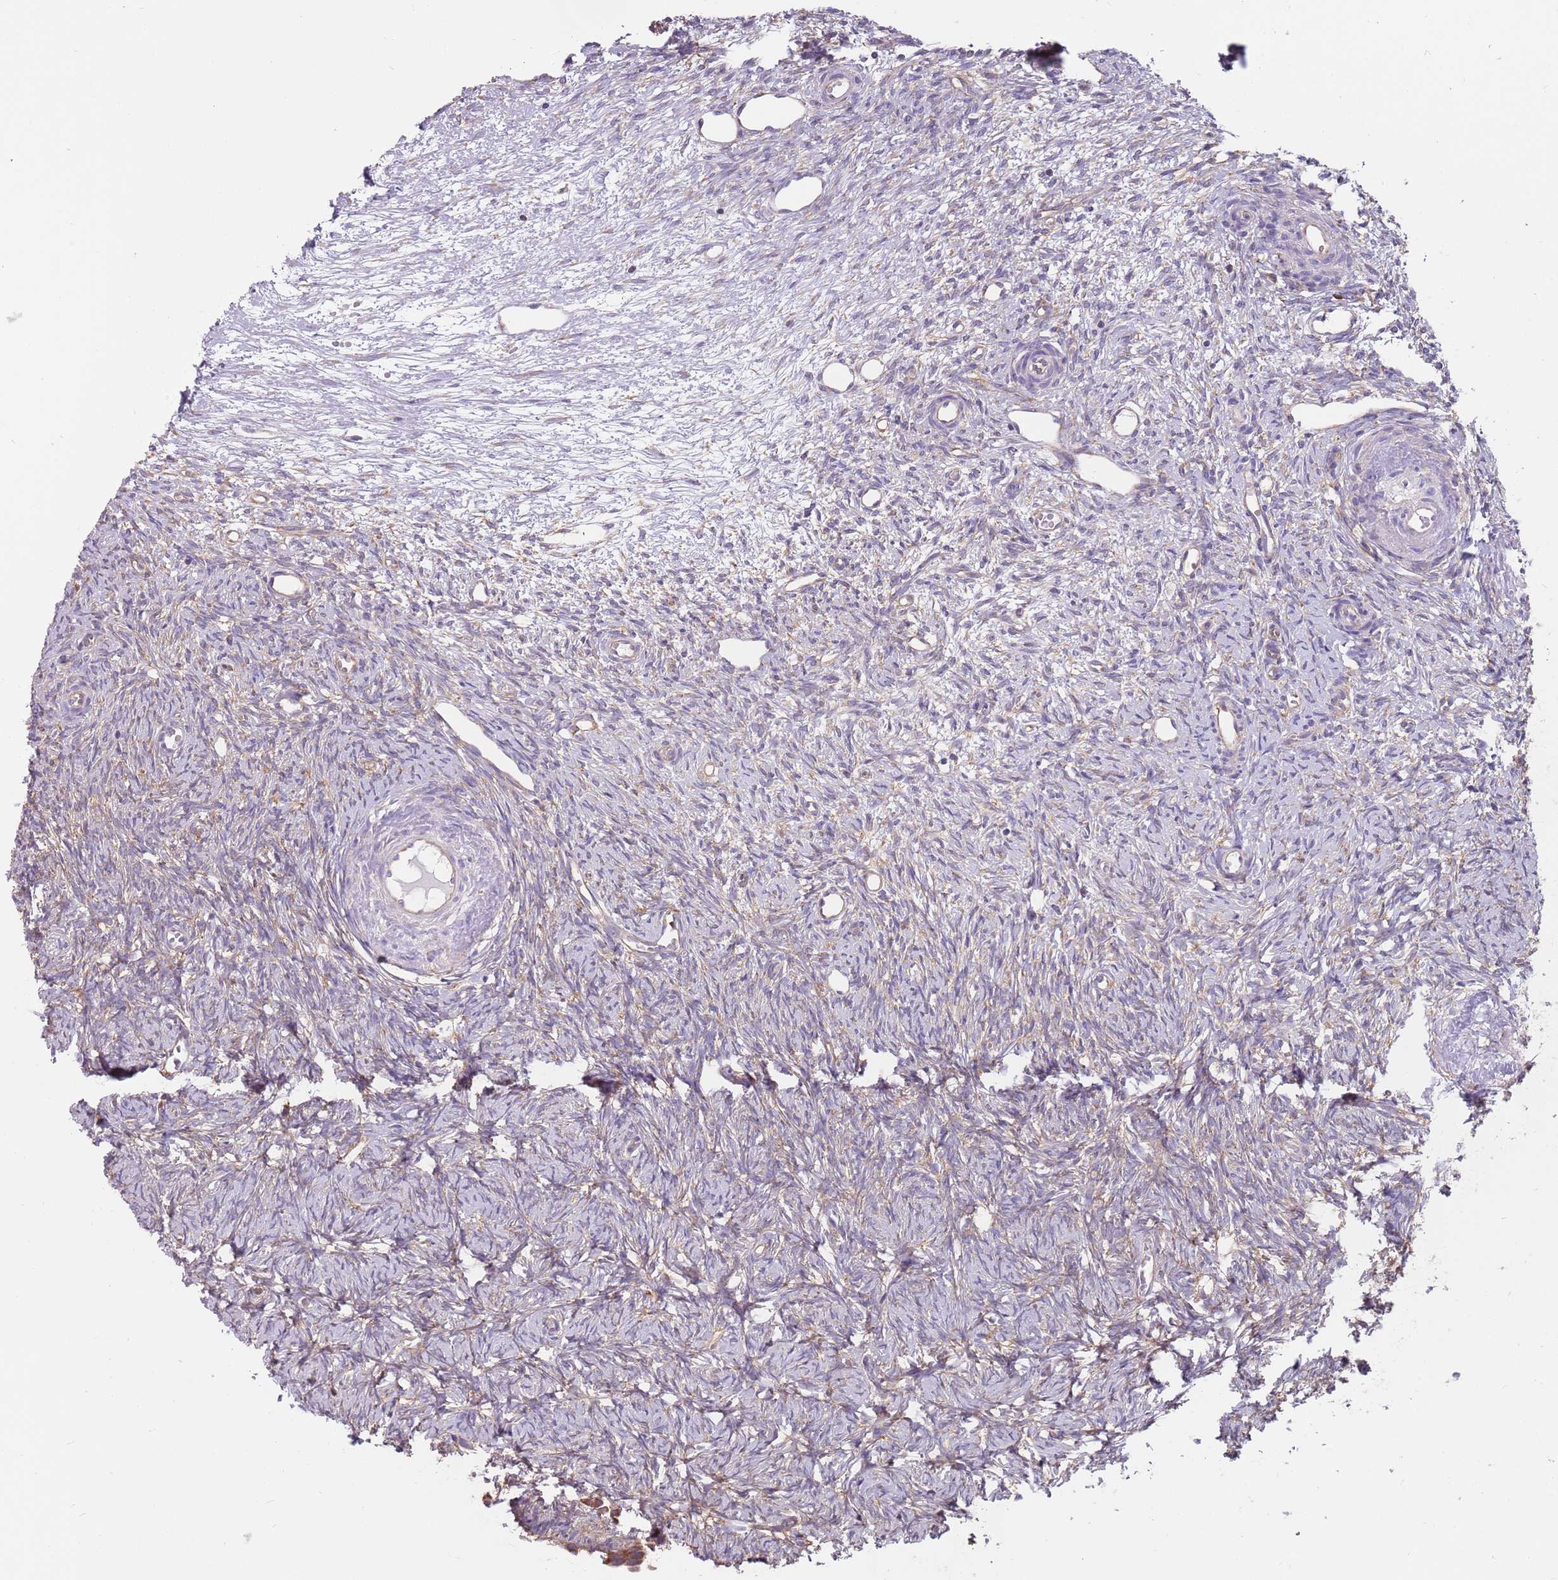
{"staining": {"intensity": "negative", "quantity": "none", "location": "none"}, "tissue": "ovary", "cell_type": "Ovarian stroma cells", "image_type": "normal", "snomed": [{"axis": "morphology", "description": "Normal tissue, NOS"}, {"axis": "topography", "description": "Ovary"}], "caption": "An image of human ovary is negative for staining in ovarian stroma cells. (Brightfield microscopy of DAB immunohistochemistry at high magnification).", "gene": "RPL17", "patient": {"sex": "female", "age": 51}}